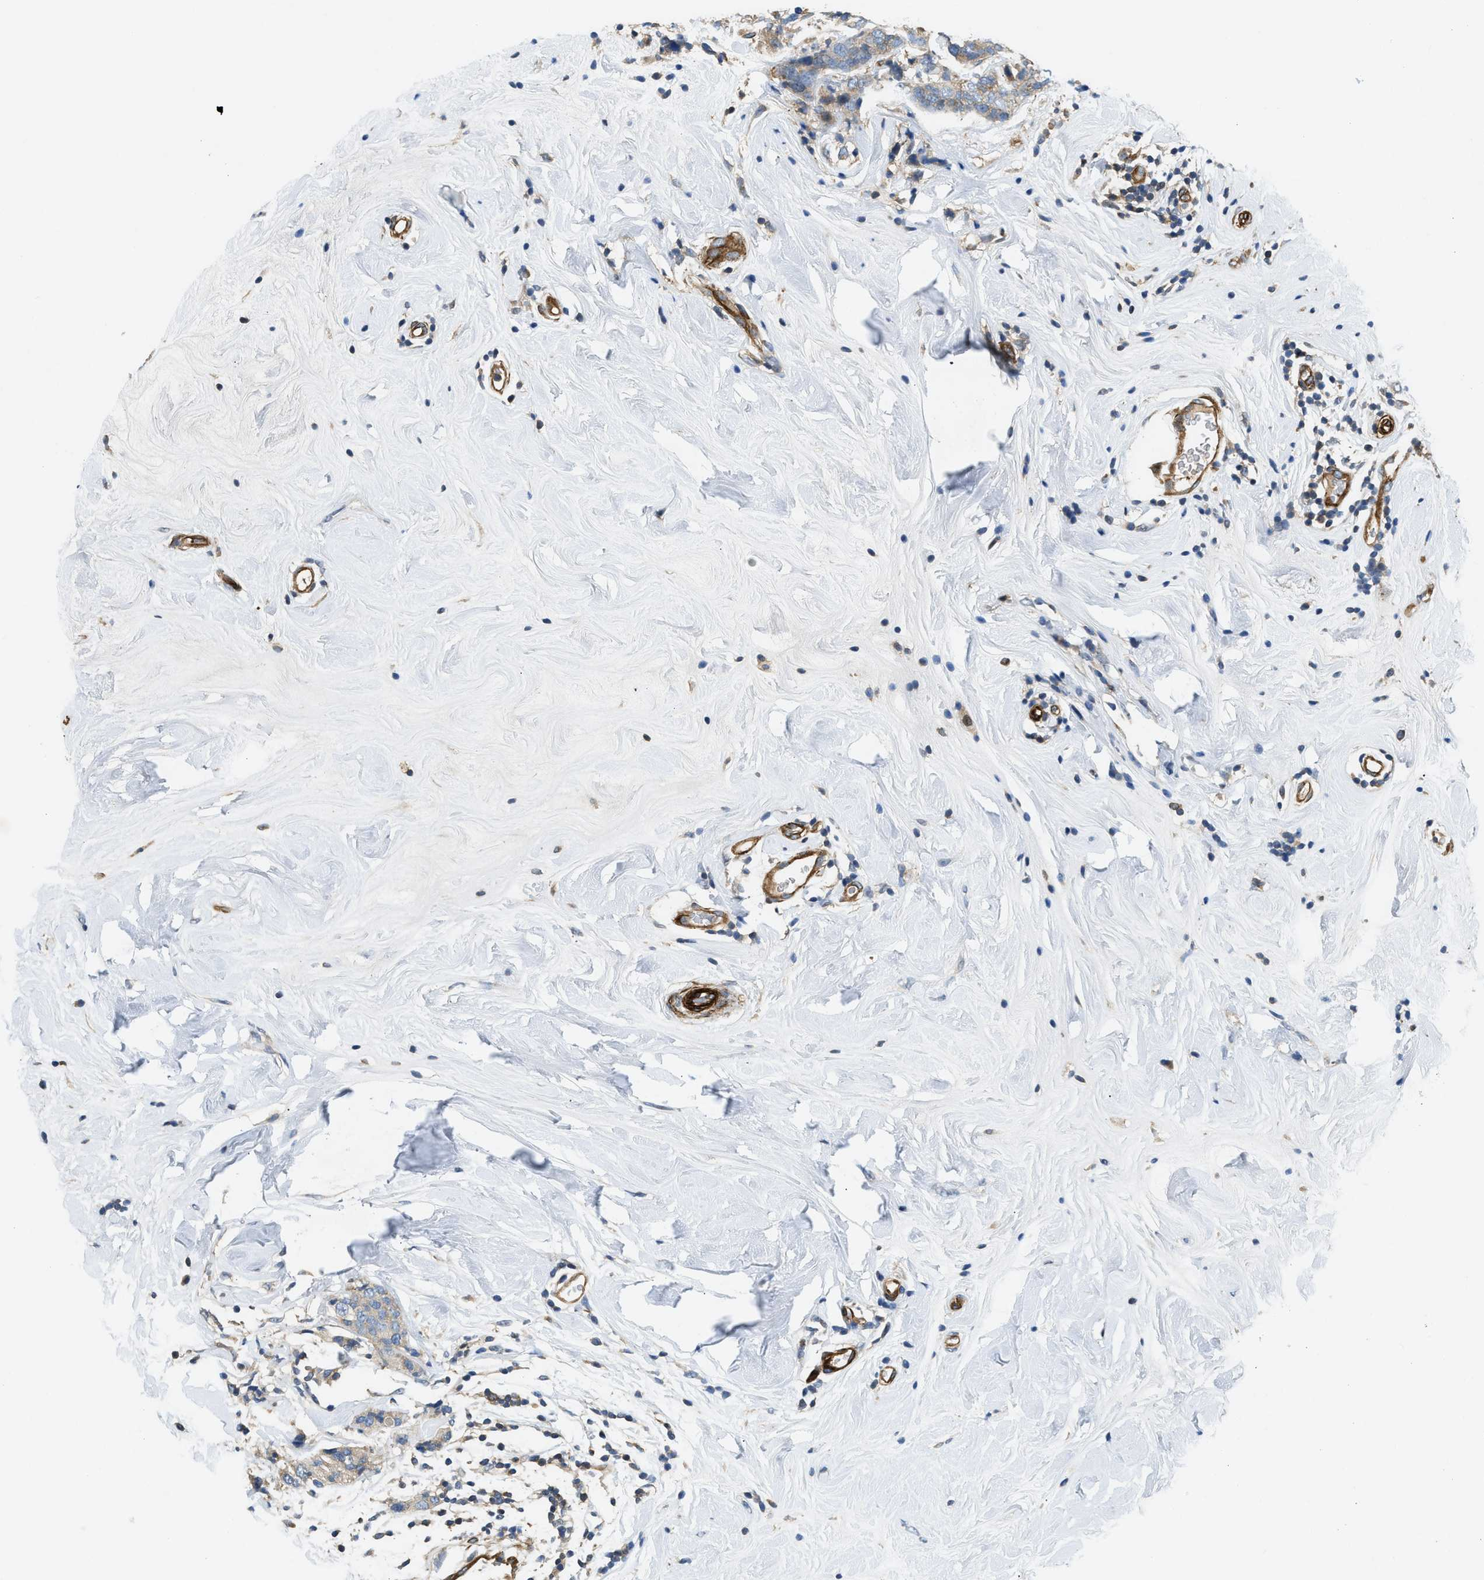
{"staining": {"intensity": "moderate", "quantity": "<25%", "location": "cytoplasmic/membranous"}, "tissue": "breast cancer", "cell_type": "Tumor cells", "image_type": "cancer", "snomed": [{"axis": "morphology", "description": "Lobular carcinoma"}, {"axis": "topography", "description": "Breast"}], "caption": "IHC (DAB (3,3'-diaminobenzidine)) staining of breast cancer displays moderate cytoplasmic/membranous protein positivity in about <25% of tumor cells. (brown staining indicates protein expression, while blue staining denotes nuclei).", "gene": "NYNRIN", "patient": {"sex": "female", "age": 59}}